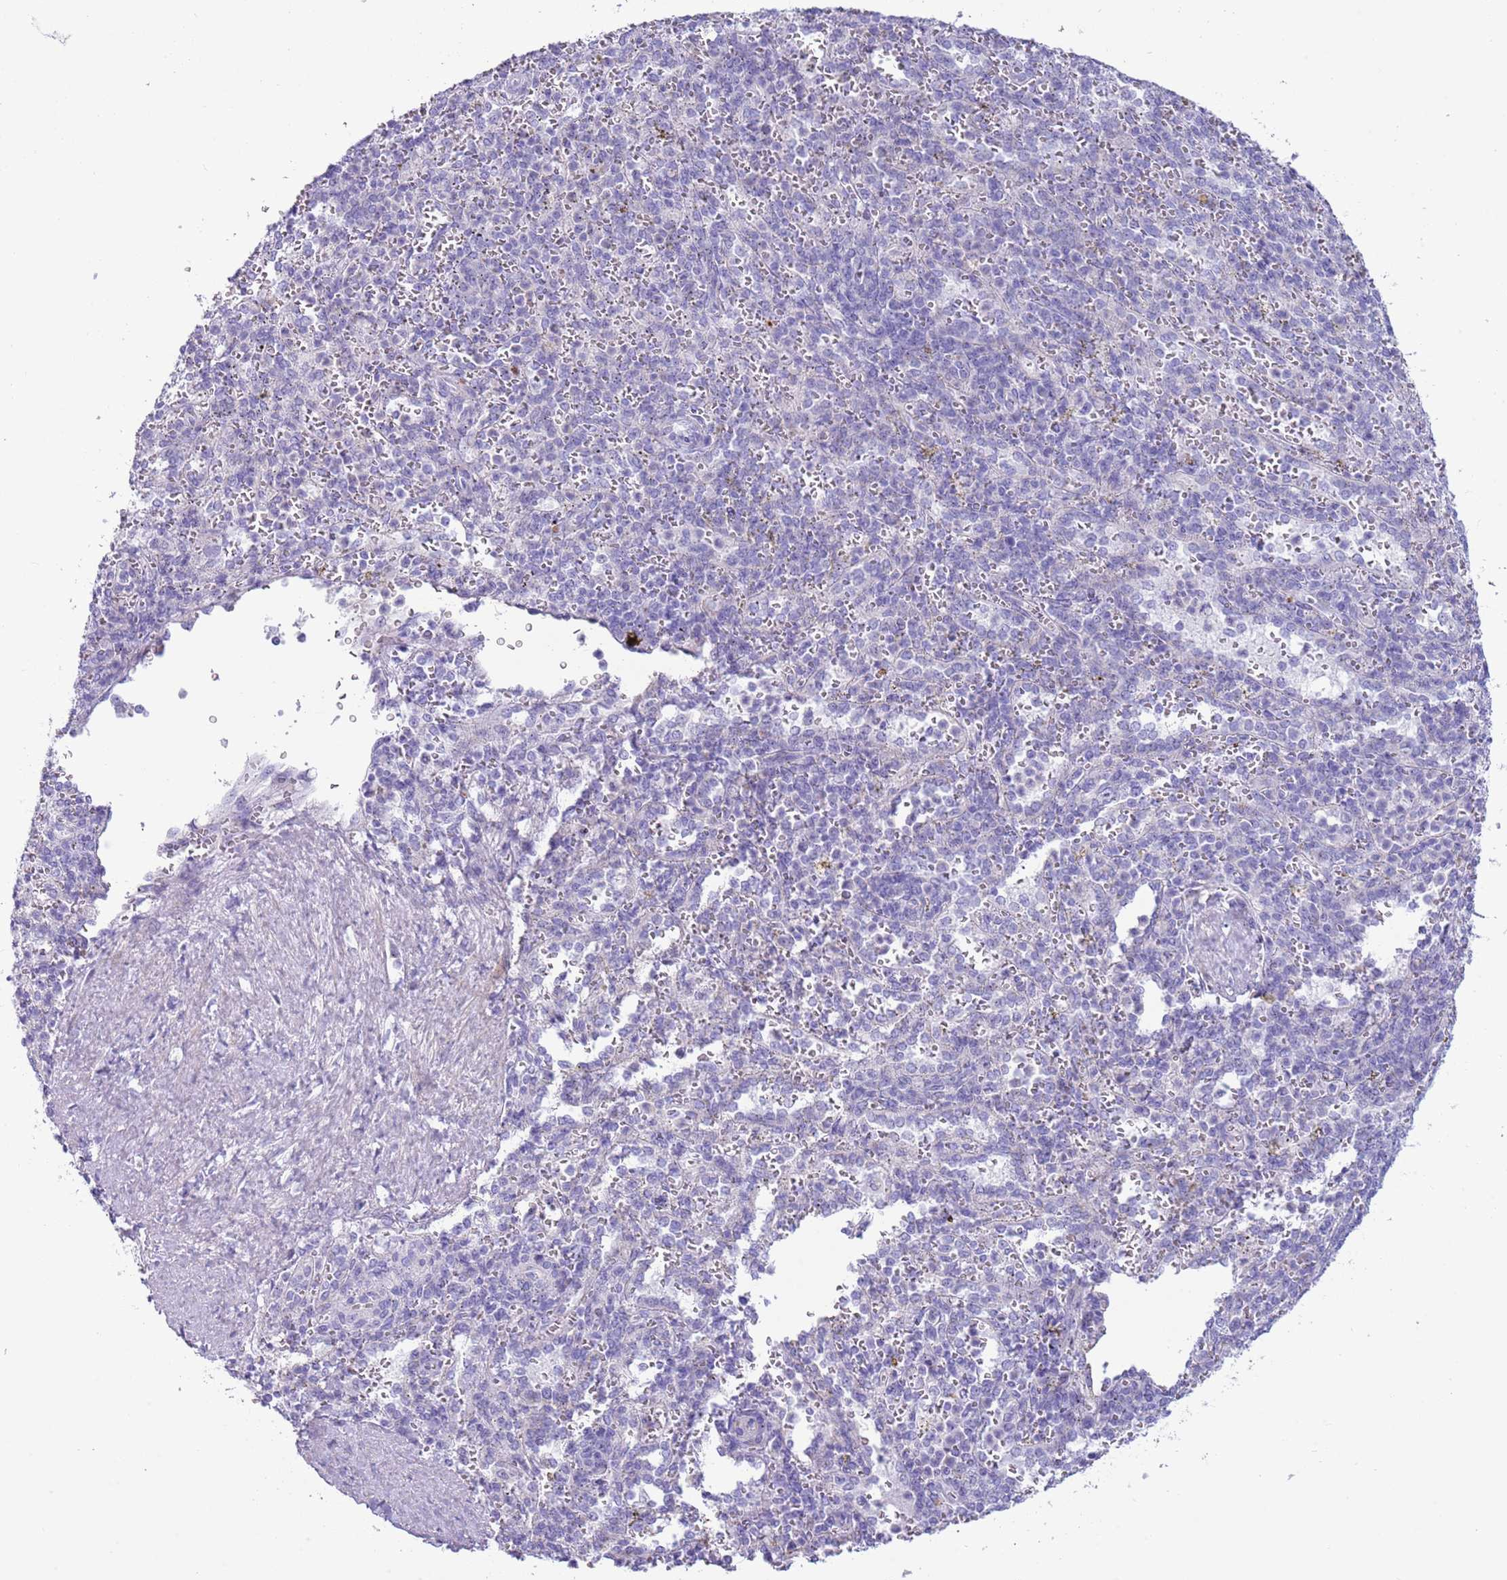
{"staining": {"intensity": "negative", "quantity": "none", "location": "none"}, "tissue": "spleen", "cell_type": "Cells in red pulp", "image_type": "normal", "snomed": [{"axis": "morphology", "description": "Normal tissue, NOS"}, {"axis": "topography", "description": "Spleen"}], "caption": "Protein analysis of normal spleen demonstrates no significant positivity in cells in red pulp. (DAB IHC visualized using brightfield microscopy, high magnification).", "gene": "NBPF4", "patient": {"sex": "female", "age": 21}}